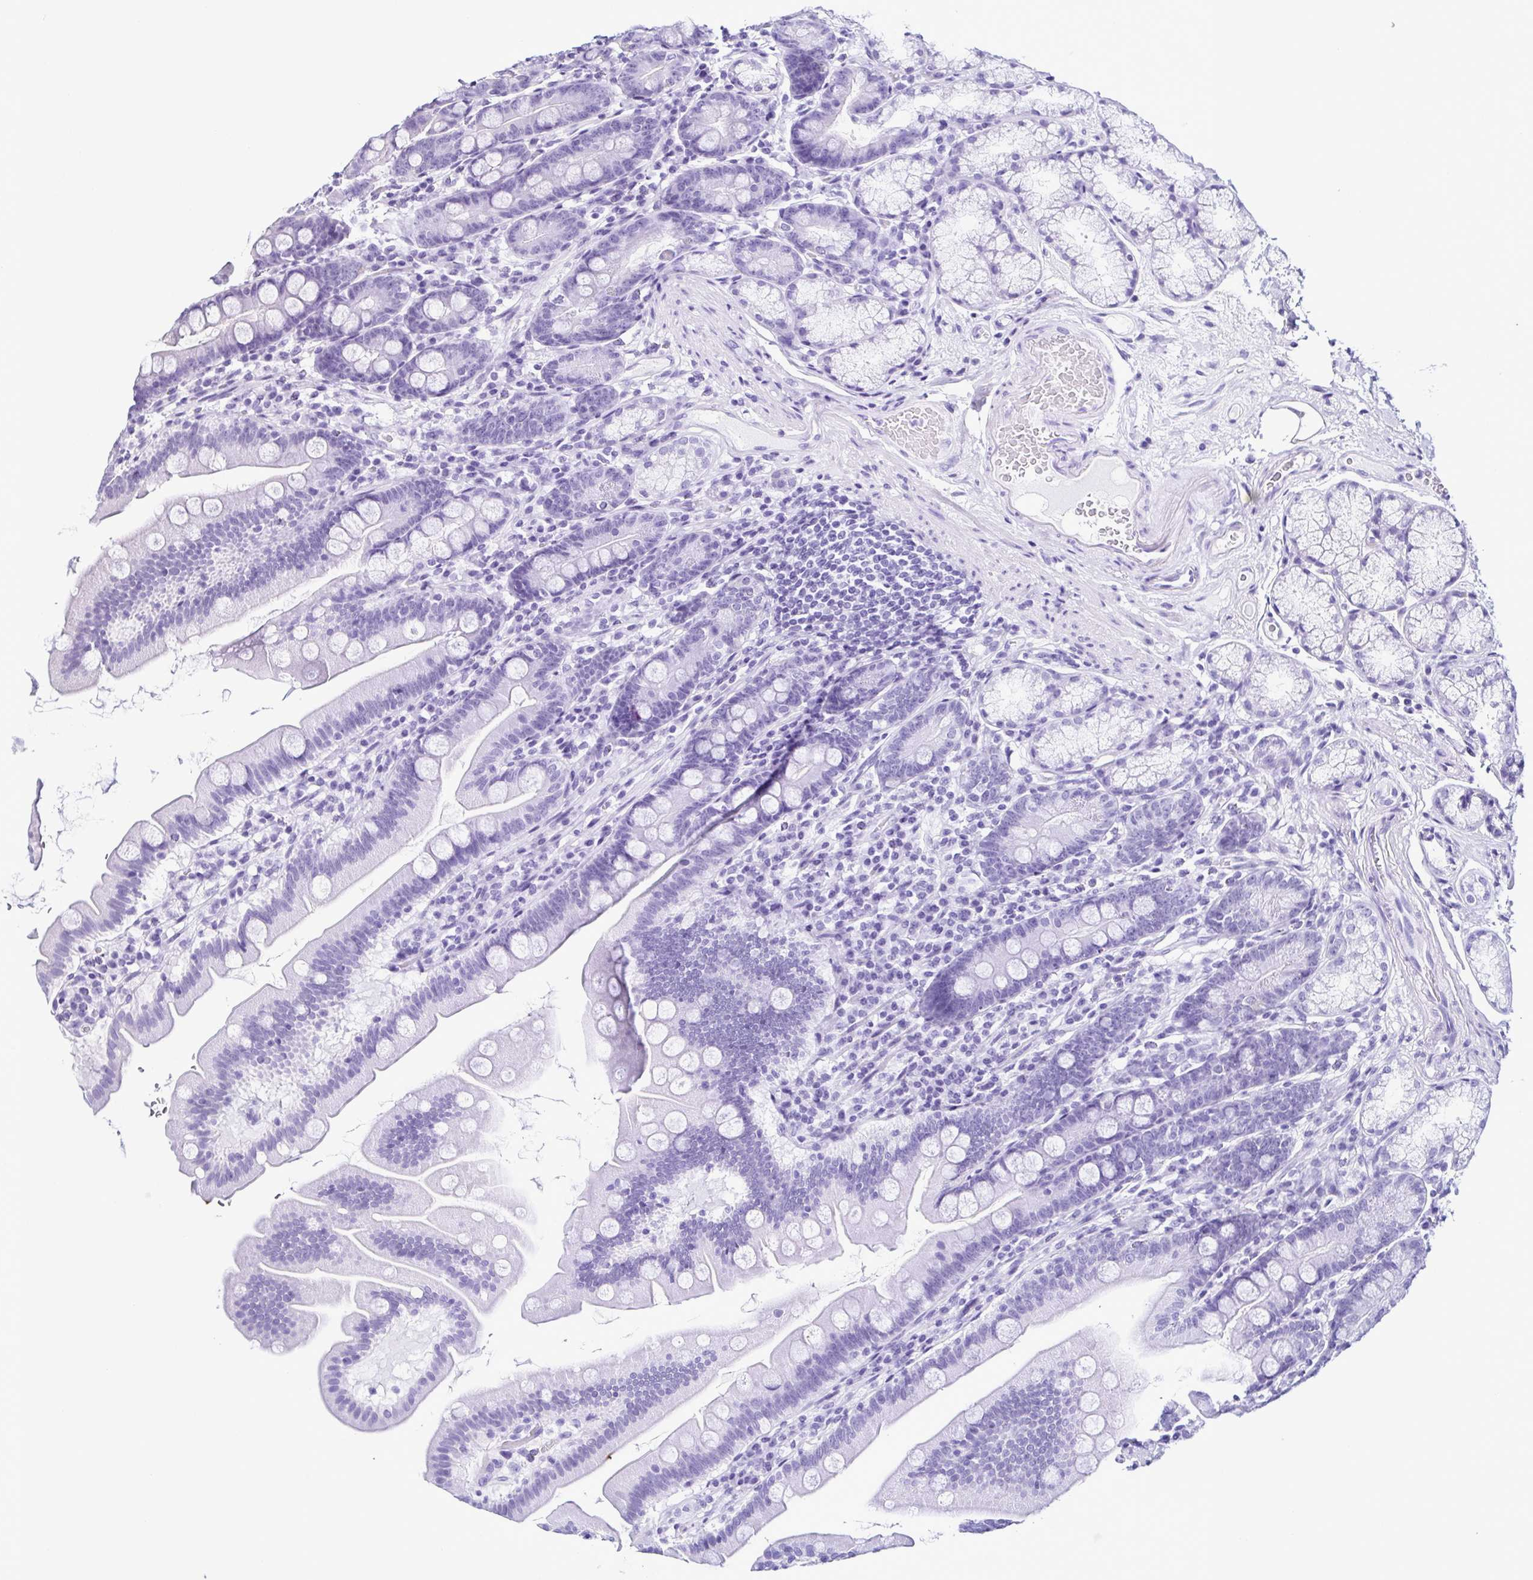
{"staining": {"intensity": "negative", "quantity": "none", "location": "none"}, "tissue": "duodenum", "cell_type": "Glandular cells", "image_type": "normal", "snomed": [{"axis": "morphology", "description": "Normal tissue, NOS"}, {"axis": "topography", "description": "Duodenum"}], "caption": "Glandular cells show no significant protein staining in benign duodenum. (DAB immunohistochemistry (IHC) visualized using brightfield microscopy, high magnification).", "gene": "LMOD2", "patient": {"sex": "female", "age": 67}}